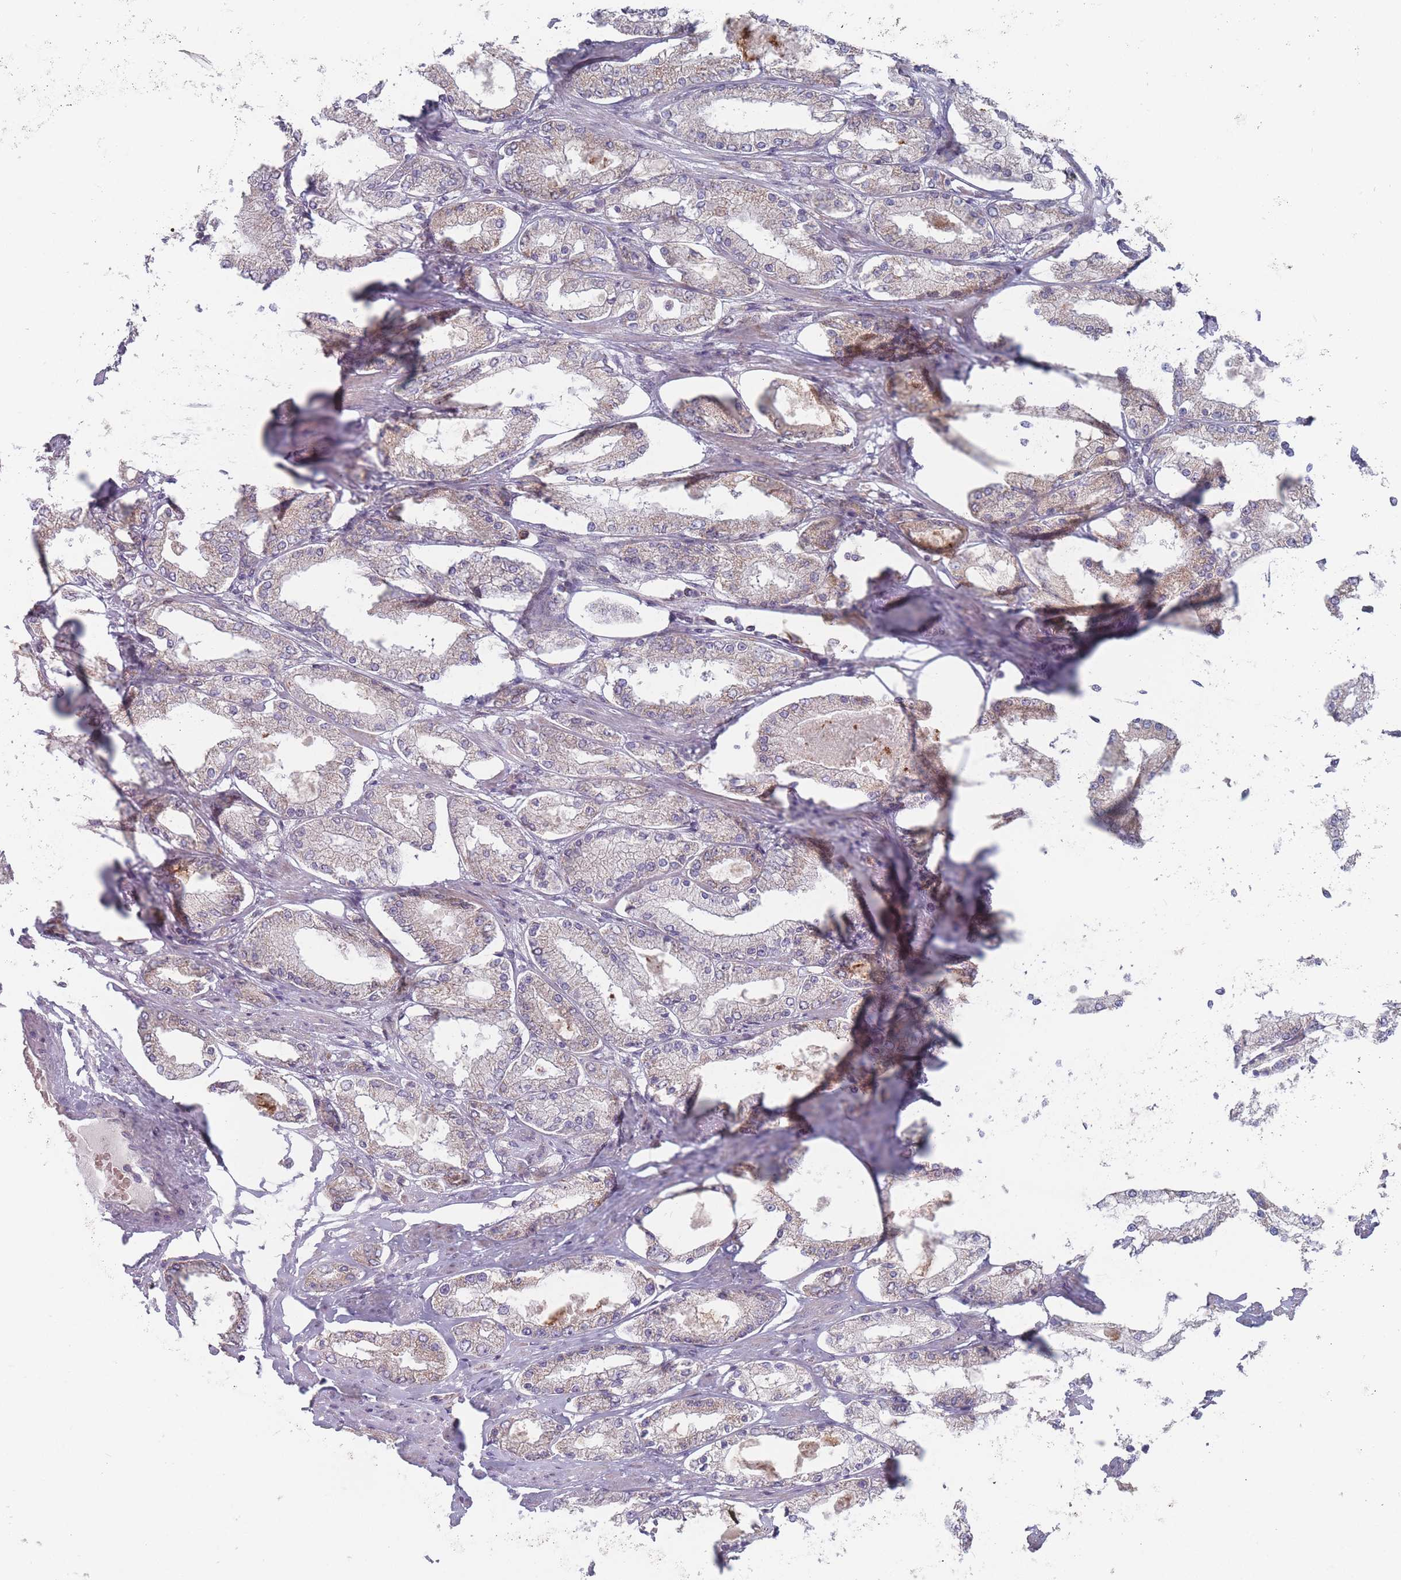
{"staining": {"intensity": "moderate", "quantity": "<25%", "location": "cytoplasmic/membranous"}, "tissue": "prostate cancer", "cell_type": "Tumor cells", "image_type": "cancer", "snomed": [{"axis": "morphology", "description": "Adenocarcinoma, High grade"}, {"axis": "topography", "description": "Prostate"}], "caption": "This histopathology image exhibits IHC staining of human prostate cancer (high-grade adenocarcinoma), with low moderate cytoplasmic/membranous positivity in about <25% of tumor cells.", "gene": "PEX7", "patient": {"sex": "male", "age": 69}}